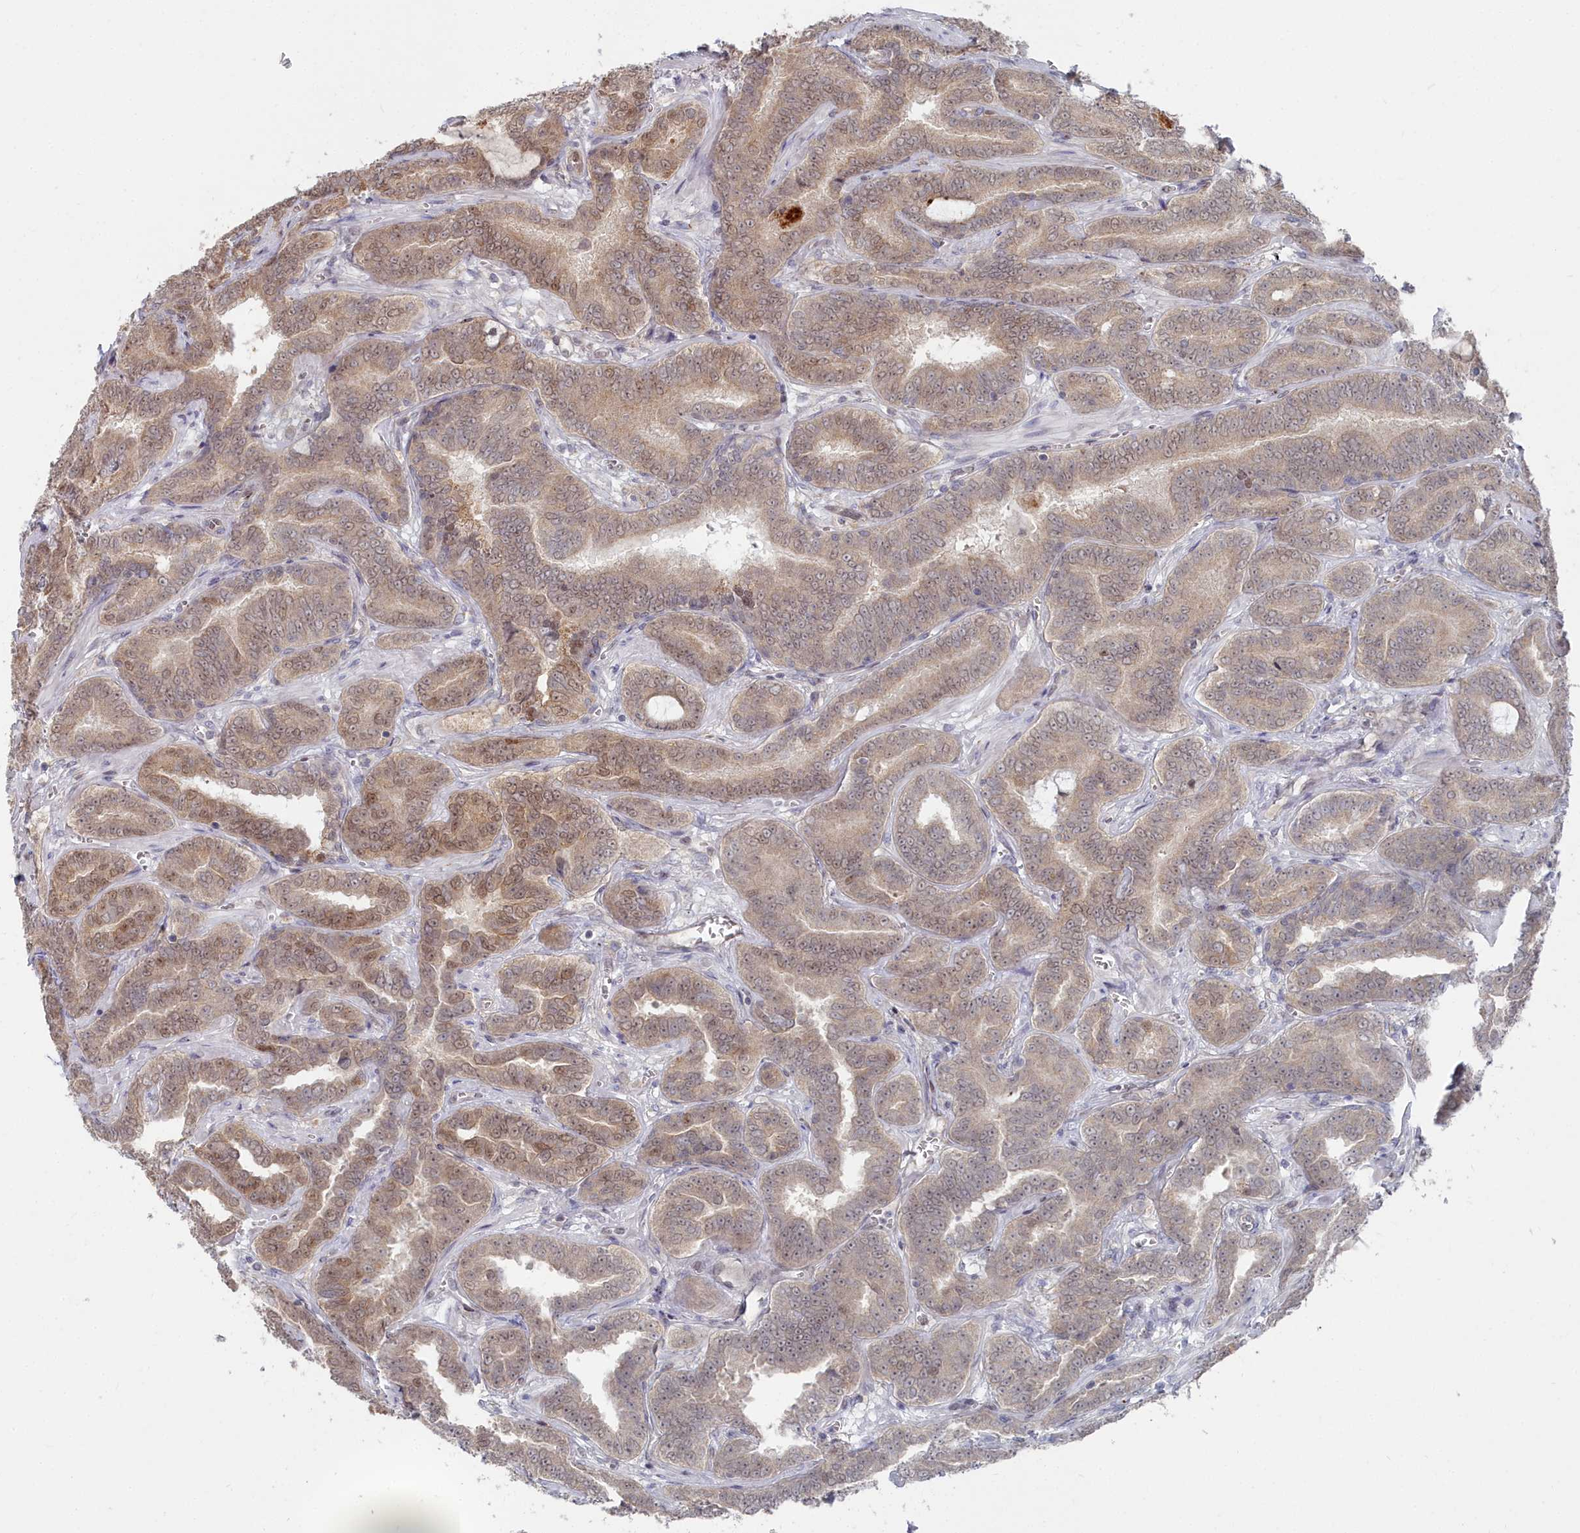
{"staining": {"intensity": "weak", "quantity": "25%-75%", "location": "cytoplasmic/membranous,nuclear"}, "tissue": "prostate cancer", "cell_type": "Tumor cells", "image_type": "cancer", "snomed": [{"axis": "morphology", "description": "Adenocarcinoma, High grade"}, {"axis": "topography", "description": "Prostate"}], "caption": "IHC (DAB (3,3'-diaminobenzidine)) staining of human prostate adenocarcinoma (high-grade) demonstrates weak cytoplasmic/membranous and nuclear protein expression in approximately 25%-75% of tumor cells. The protein of interest is shown in brown color, while the nuclei are stained blue.", "gene": "RPS27A", "patient": {"sex": "male", "age": 67}}